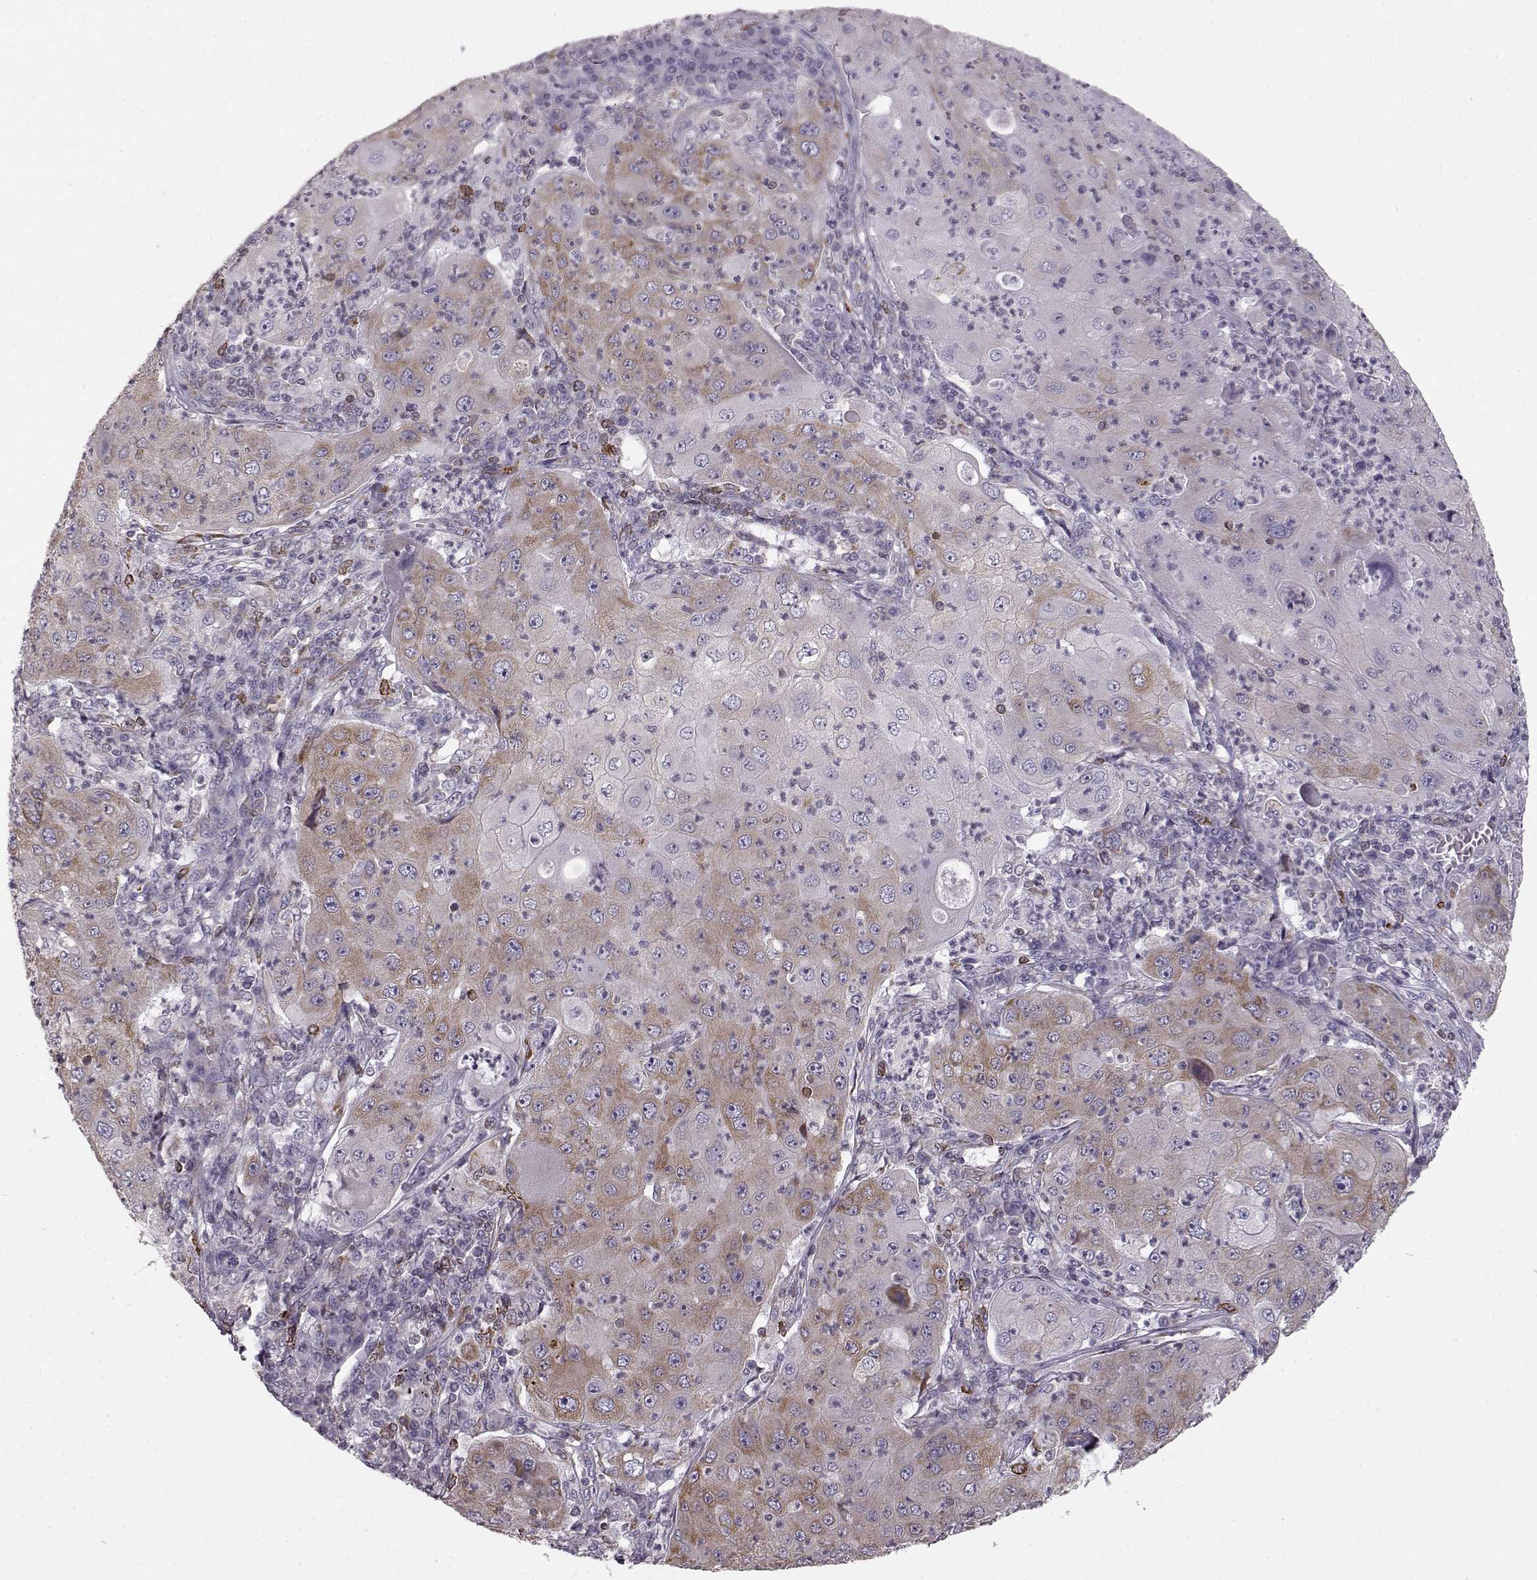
{"staining": {"intensity": "moderate", "quantity": "<25%", "location": "cytoplasmic/membranous"}, "tissue": "lung cancer", "cell_type": "Tumor cells", "image_type": "cancer", "snomed": [{"axis": "morphology", "description": "Squamous cell carcinoma, NOS"}, {"axis": "topography", "description": "Lung"}], "caption": "About <25% of tumor cells in human lung cancer (squamous cell carcinoma) display moderate cytoplasmic/membranous protein staining as visualized by brown immunohistochemical staining.", "gene": "ELOVL5", "patient": {"sex": "female", "age": 59}}